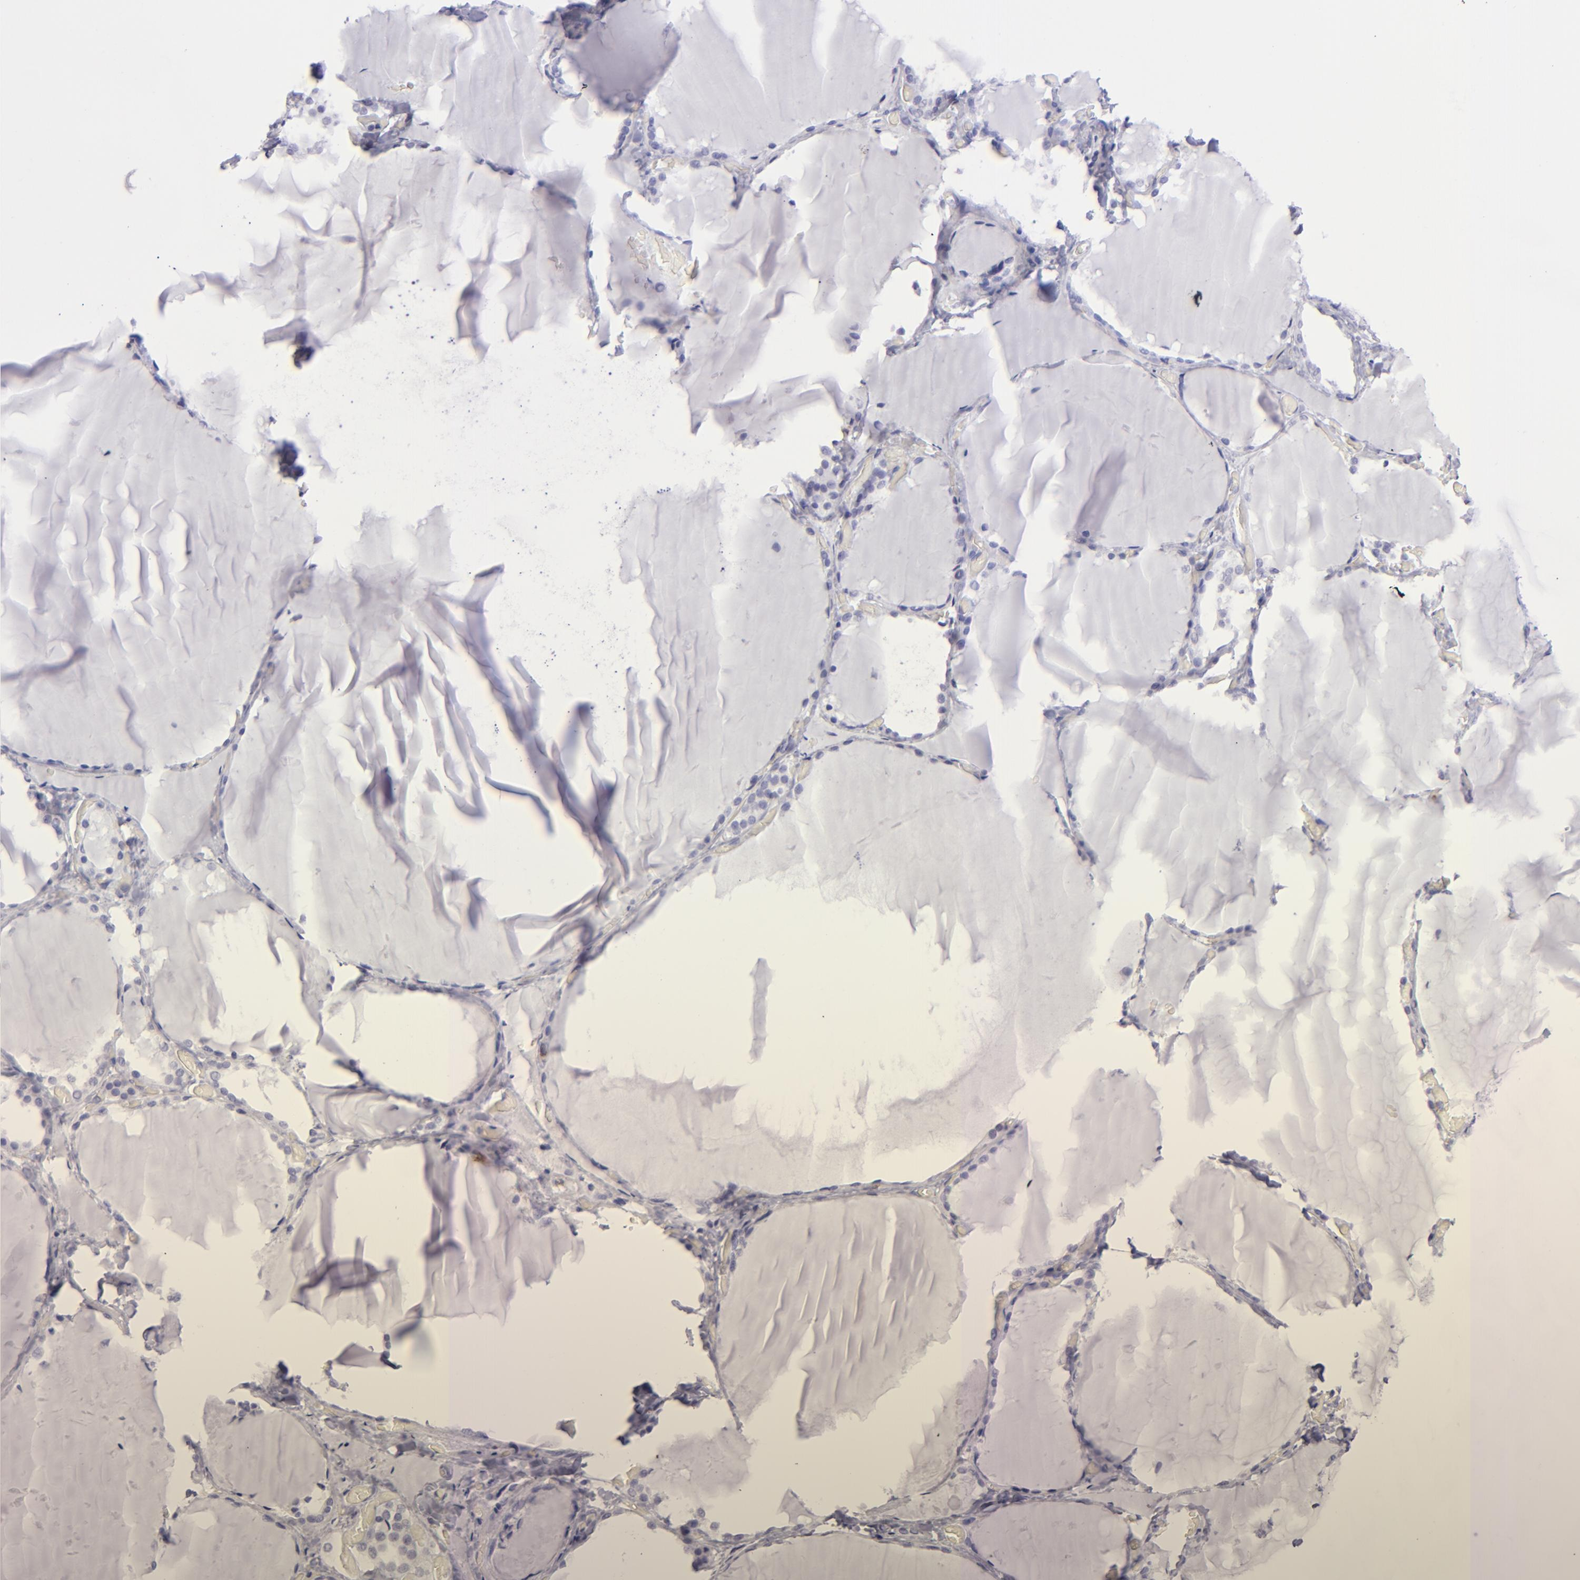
{"staining": {"intensity": "negative", "quantity": "none", "location": "none"}, "tissue": "thyroid gland", "cell_type": "Glandular cells", "image_type": "normal", "snomed": [{"axis": "morphology", "description": "Normal tissue, NOS"}, {"axis": "topography", "description": "Thyroid gland"}], "caption": "An IHC photomicrograph of unremarkable thyroid gland is shown. There is no staining in glandular cells of thyroid gland. Brightfield microscopy of IHC stained with DAB (brown) and hematoxylin (blue), captured at high magnification.", "gene": "SELPLG", "patient": {"sex": "female", "age": 22}}